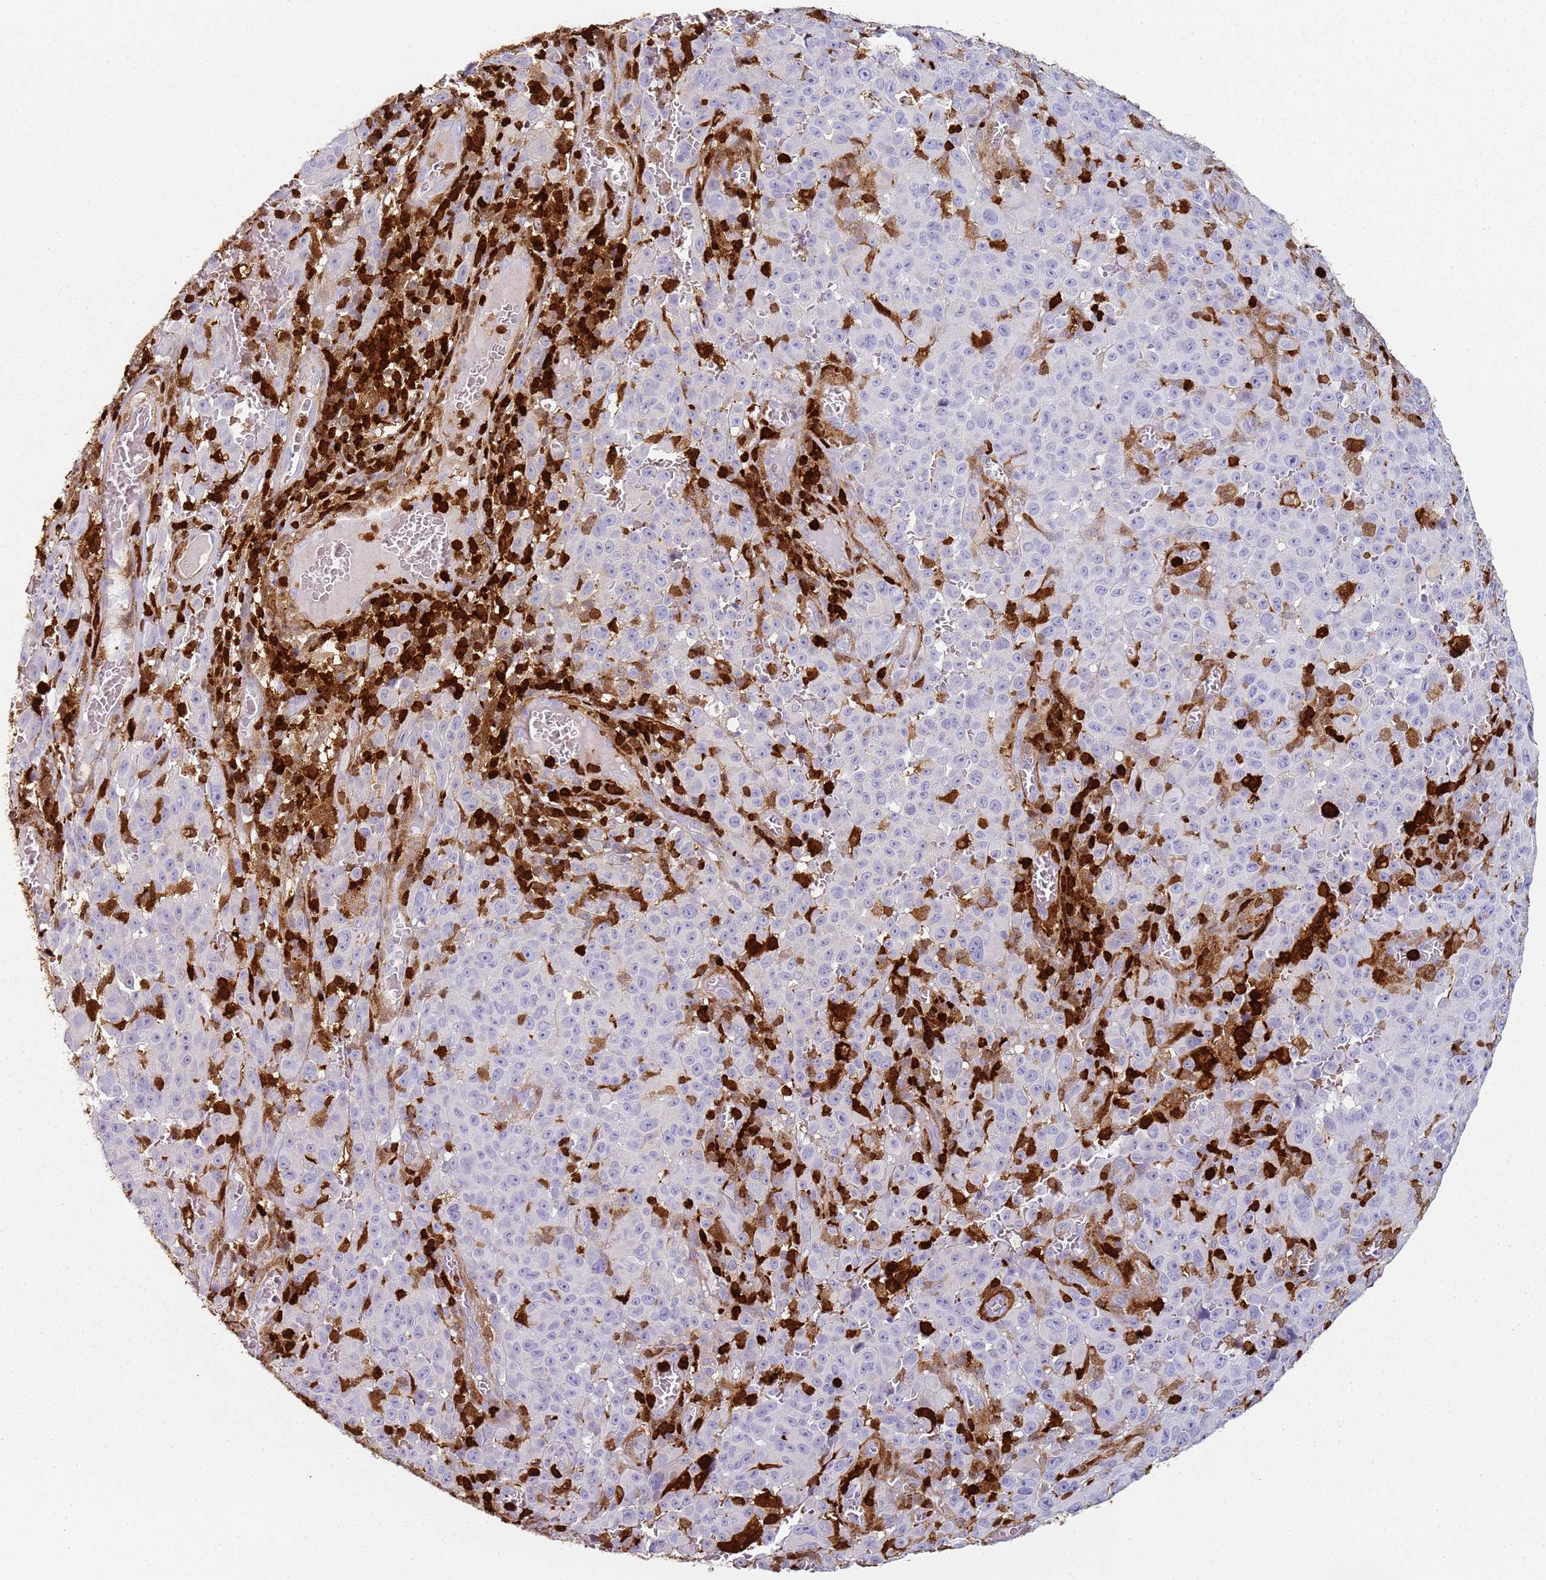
{"staining": {"intensity": "negative", "quantity": "none", "location": "none"}, "tissue": "melanoma", "cell_type": "Tumor cells", "image_type": "cancer", "snomed": [{"axis": "morphology", "description": "Malignant melanoma, NOS"}, {"axis": "topography", "description": "Skin"}], "caption": "IHC histopathology image of malignant melanoma stained for a protein (brown), which demonstrates no staining in tumor cells. Nuclei are stained in blue.", "gene": "S100A4", "patient": {"sex": "female", "age": 82}}